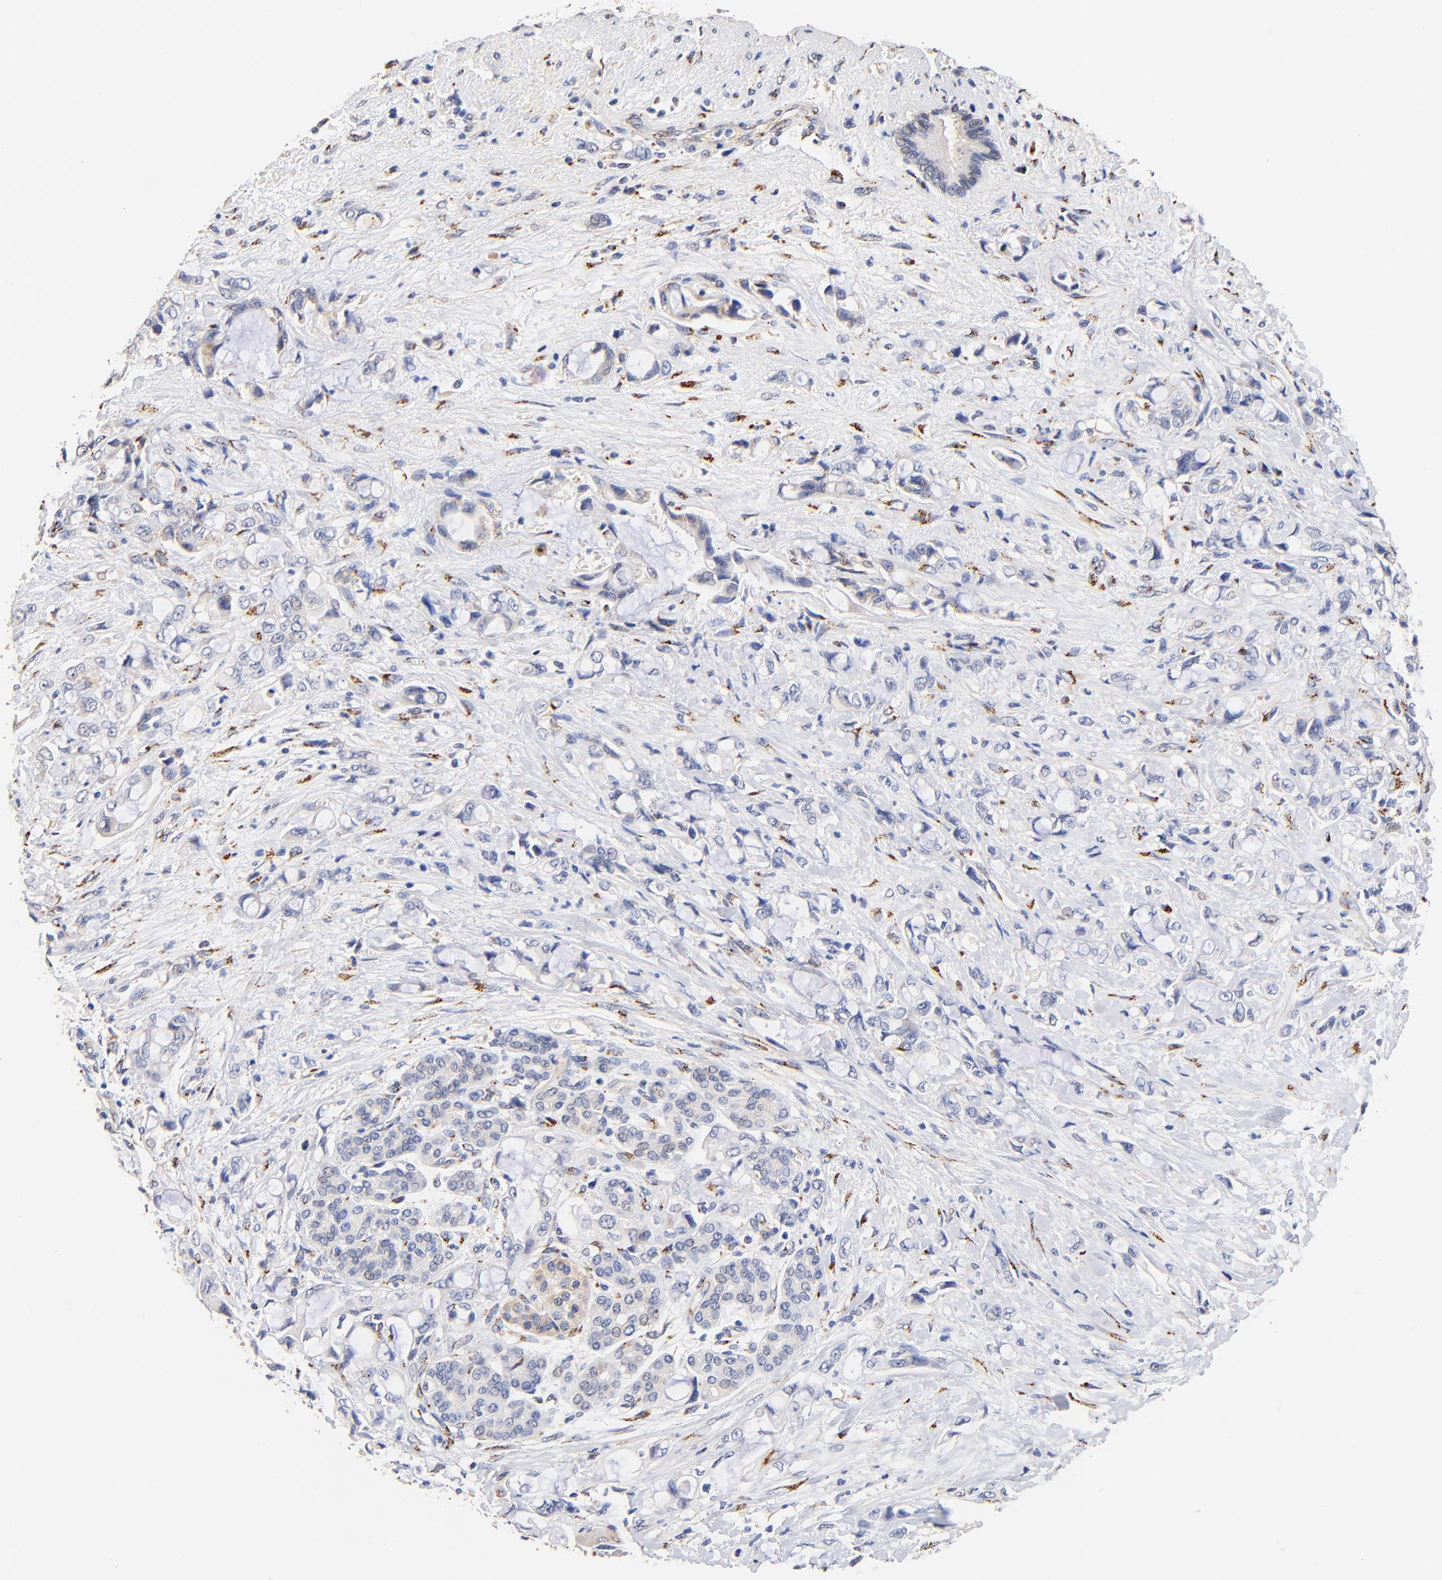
{"staining": {"intensity": "negative", "quantity": "none", "location": "none"}, "tissue": "pancreatic cancer", "cell_type": "Tumor cells", "image_type": "cancer", "snomed": [{"axis": "morphology", "description": "Adenocarcinoma, NOS"}, {"axis": "topography", "description": "Pancreas"}], "caption": "An image of pancreatic adenocarcinoma stained for a protein exhibits no brown staining in tumor cells. Brightfield microscopy of immunohistochemistry stained with DAB (brown) and hematoxylin (blue), captured at high magnification.", "gene": "FMNL3", "patient": {"sex": "female", "age": 70}}